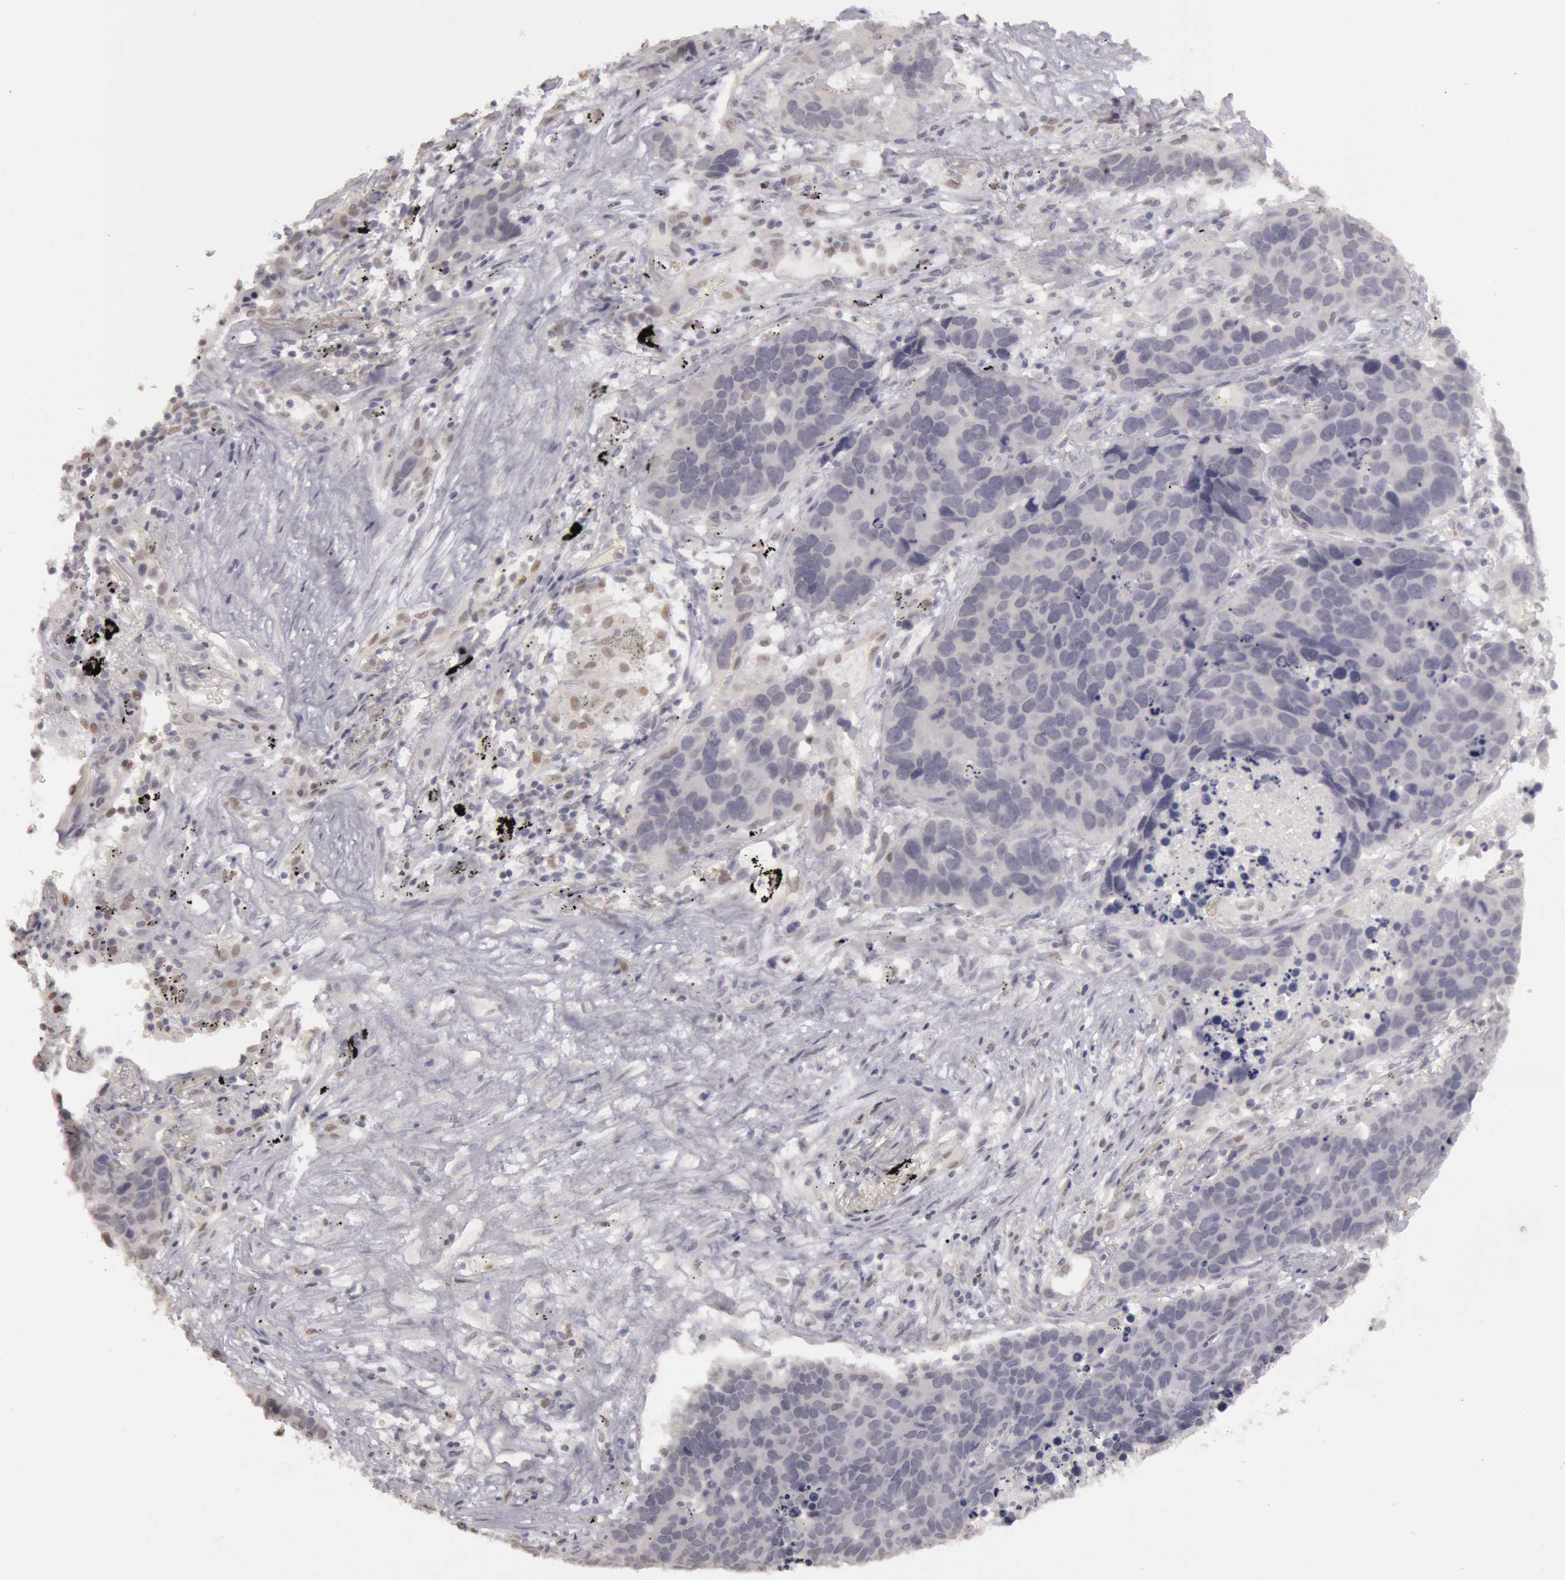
{"staining": {"intensity": "negative", "quantity": "none", "location": "none"}, "tissue": "lung cancer", "cell_type": "Tumor cells", "image_type": "cancer", "snomed": [{"axis": "morphology", "description": "Carcinoid, malignant, NOS"}, {"axis": "topography", "description": "Lung"}], "caption": "An immunohistochemistry micrograph of lung cancer is shown. There is no staining in tumor cells of lung cancer.", "gene": "RIMBP3C", "patient": {"sex": "male", "age": 60}}